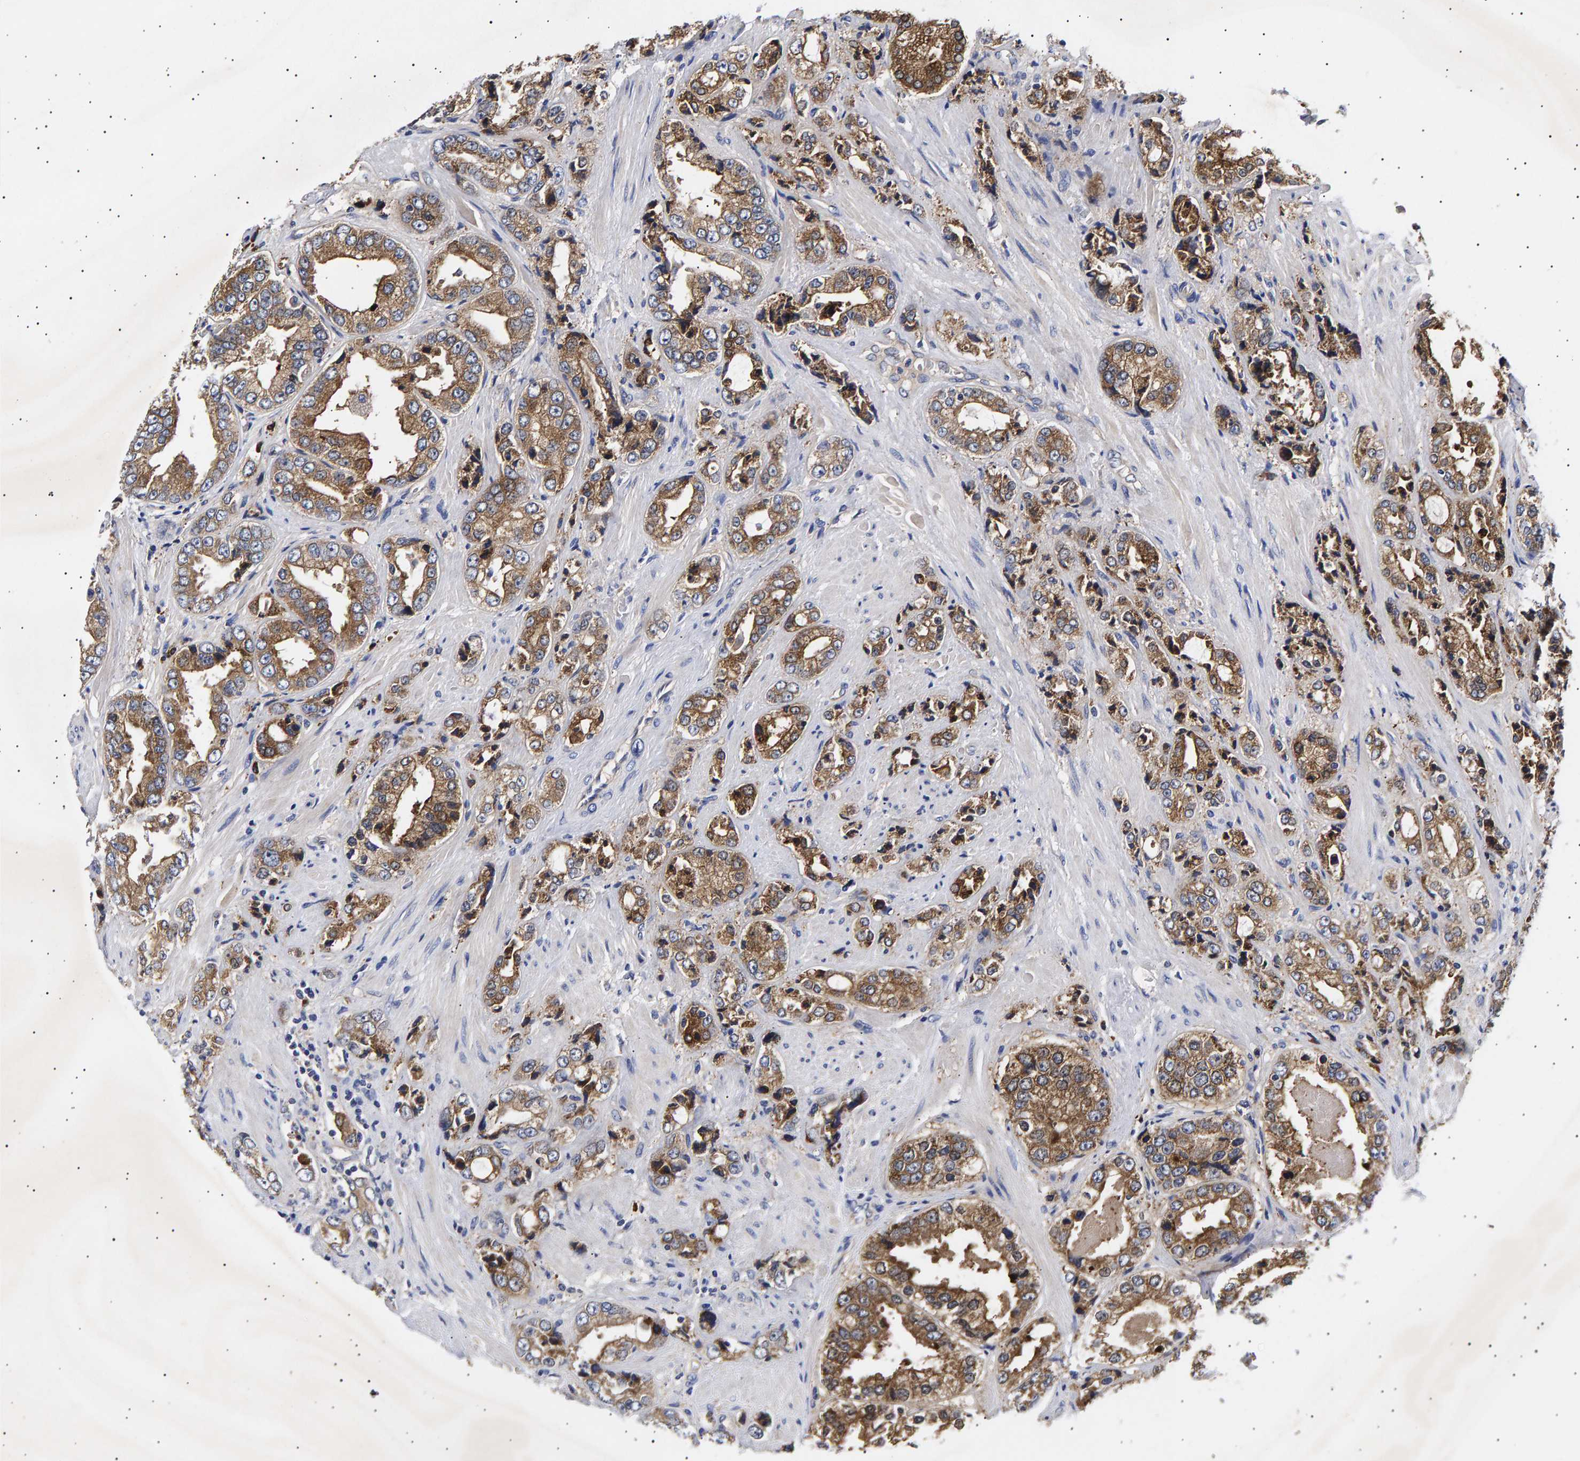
{"staining": {"intensity": "moderate", "quantity": ">75%", "location": "cytoplasmic/membranous"}, "tissue": "prostate cancer", "cell_type": "Tumor cells", "image_type": "cancer", "snomed": [{"axis": "morphology", "description": "Adenocarcinoma, High grade"}, {"axis": "topography", "description": "Prostate"}], "caption": "Approximately >75% of tumor cells in high-grade adenocarcinoma (prostate) reveal moderate cytoplasmic/membranous protein staining as visualized by brown immunohistochemical staining.", "gene": "ANKRD40", "patient": {"sex": "male", "age": 61}}